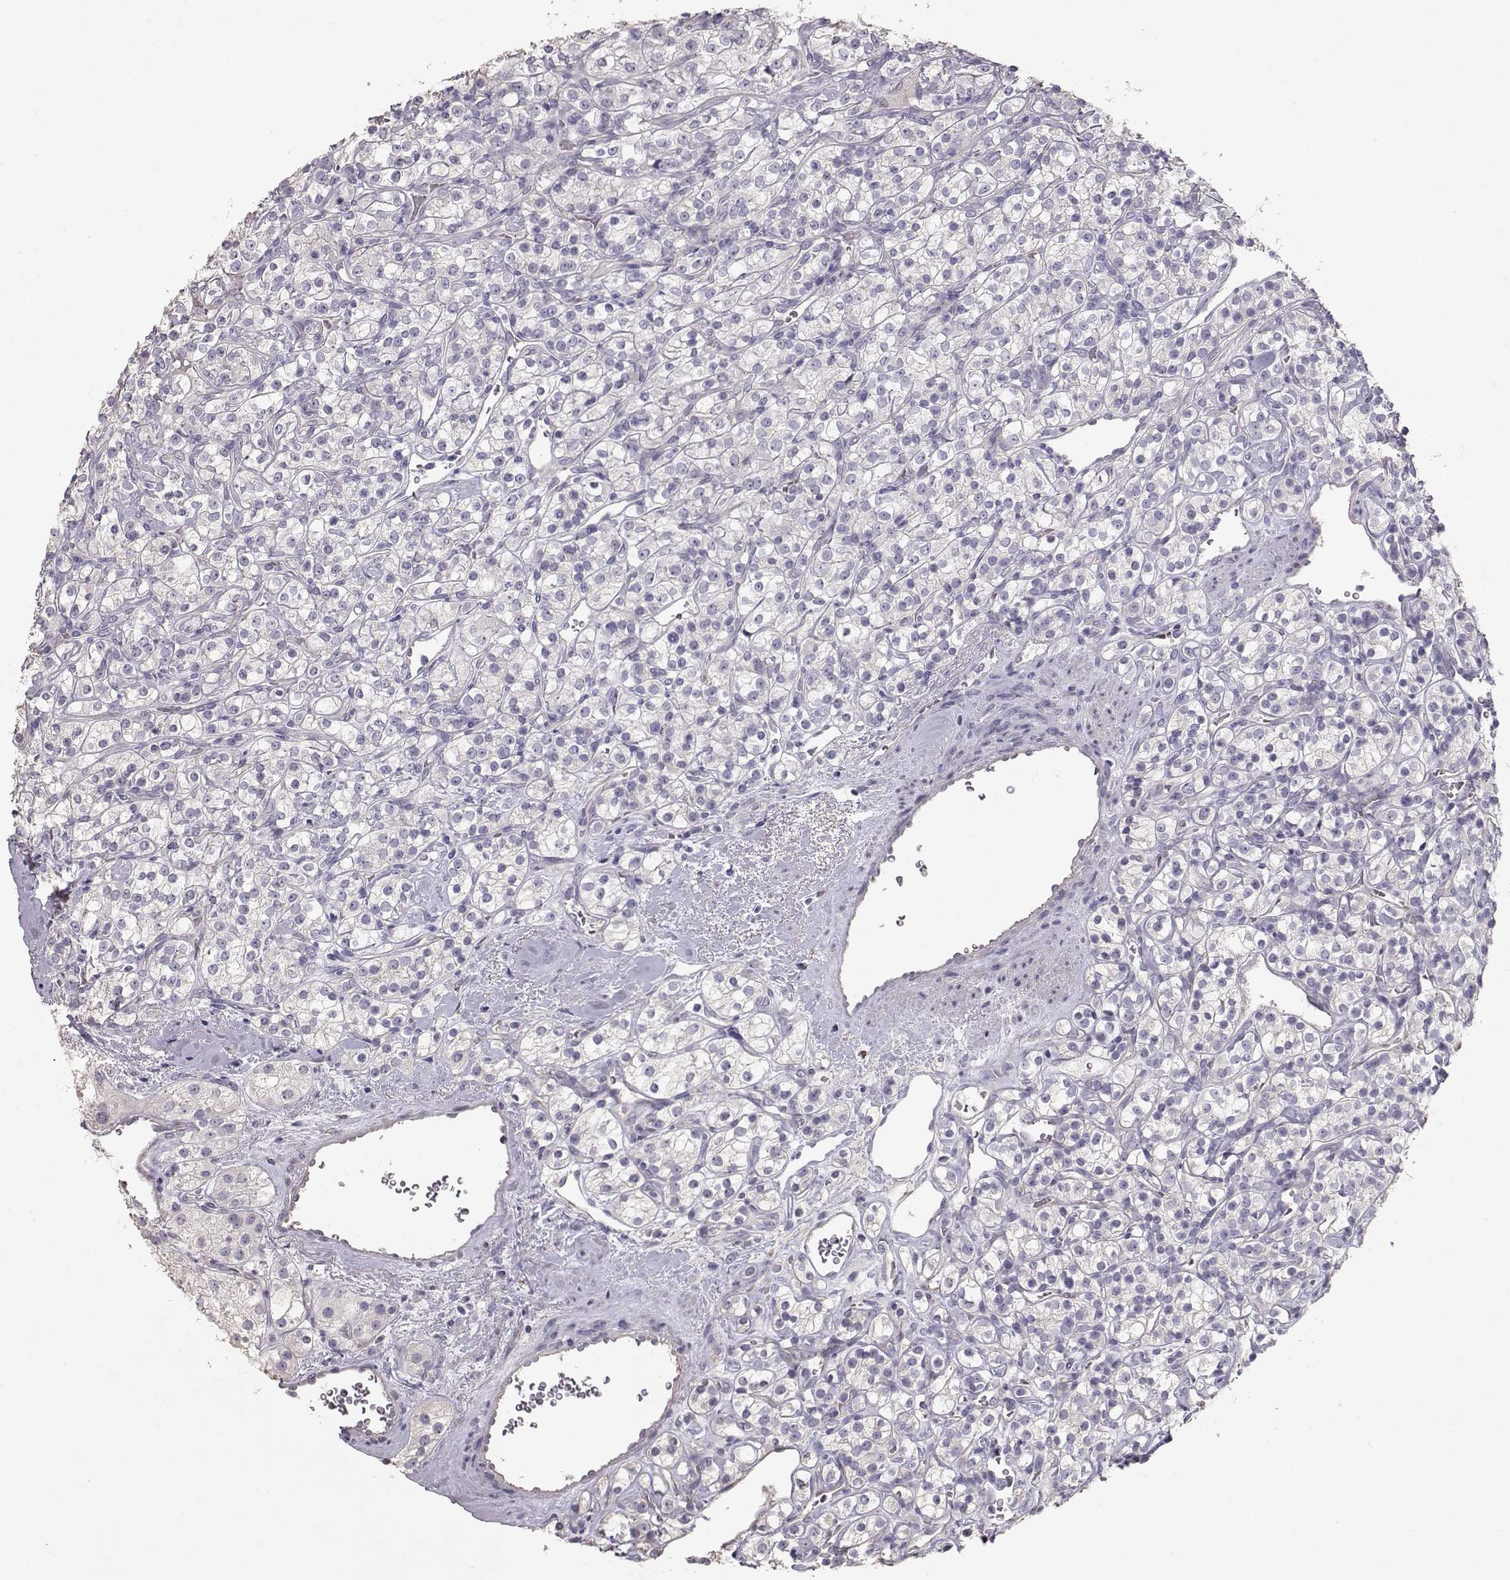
{"staining": {"intensity": "negative", "quantity": "none", "location": "none"}, "tissue": "renal cancer", "cell_type": "Tumor cells", "image_type": "cancer", "snomed": [{"axis": "morphology", "description": "Adenocarcinoma, NOS"}, {"axis": "topography", "description": "Kidney"}], "caption": "The photomicrograph displays no significant staining in tumor cells of renal cancer (adenocarcinoma).", "gene": "SLC18A1", "patient": {"sex": "male", "age": 77}}